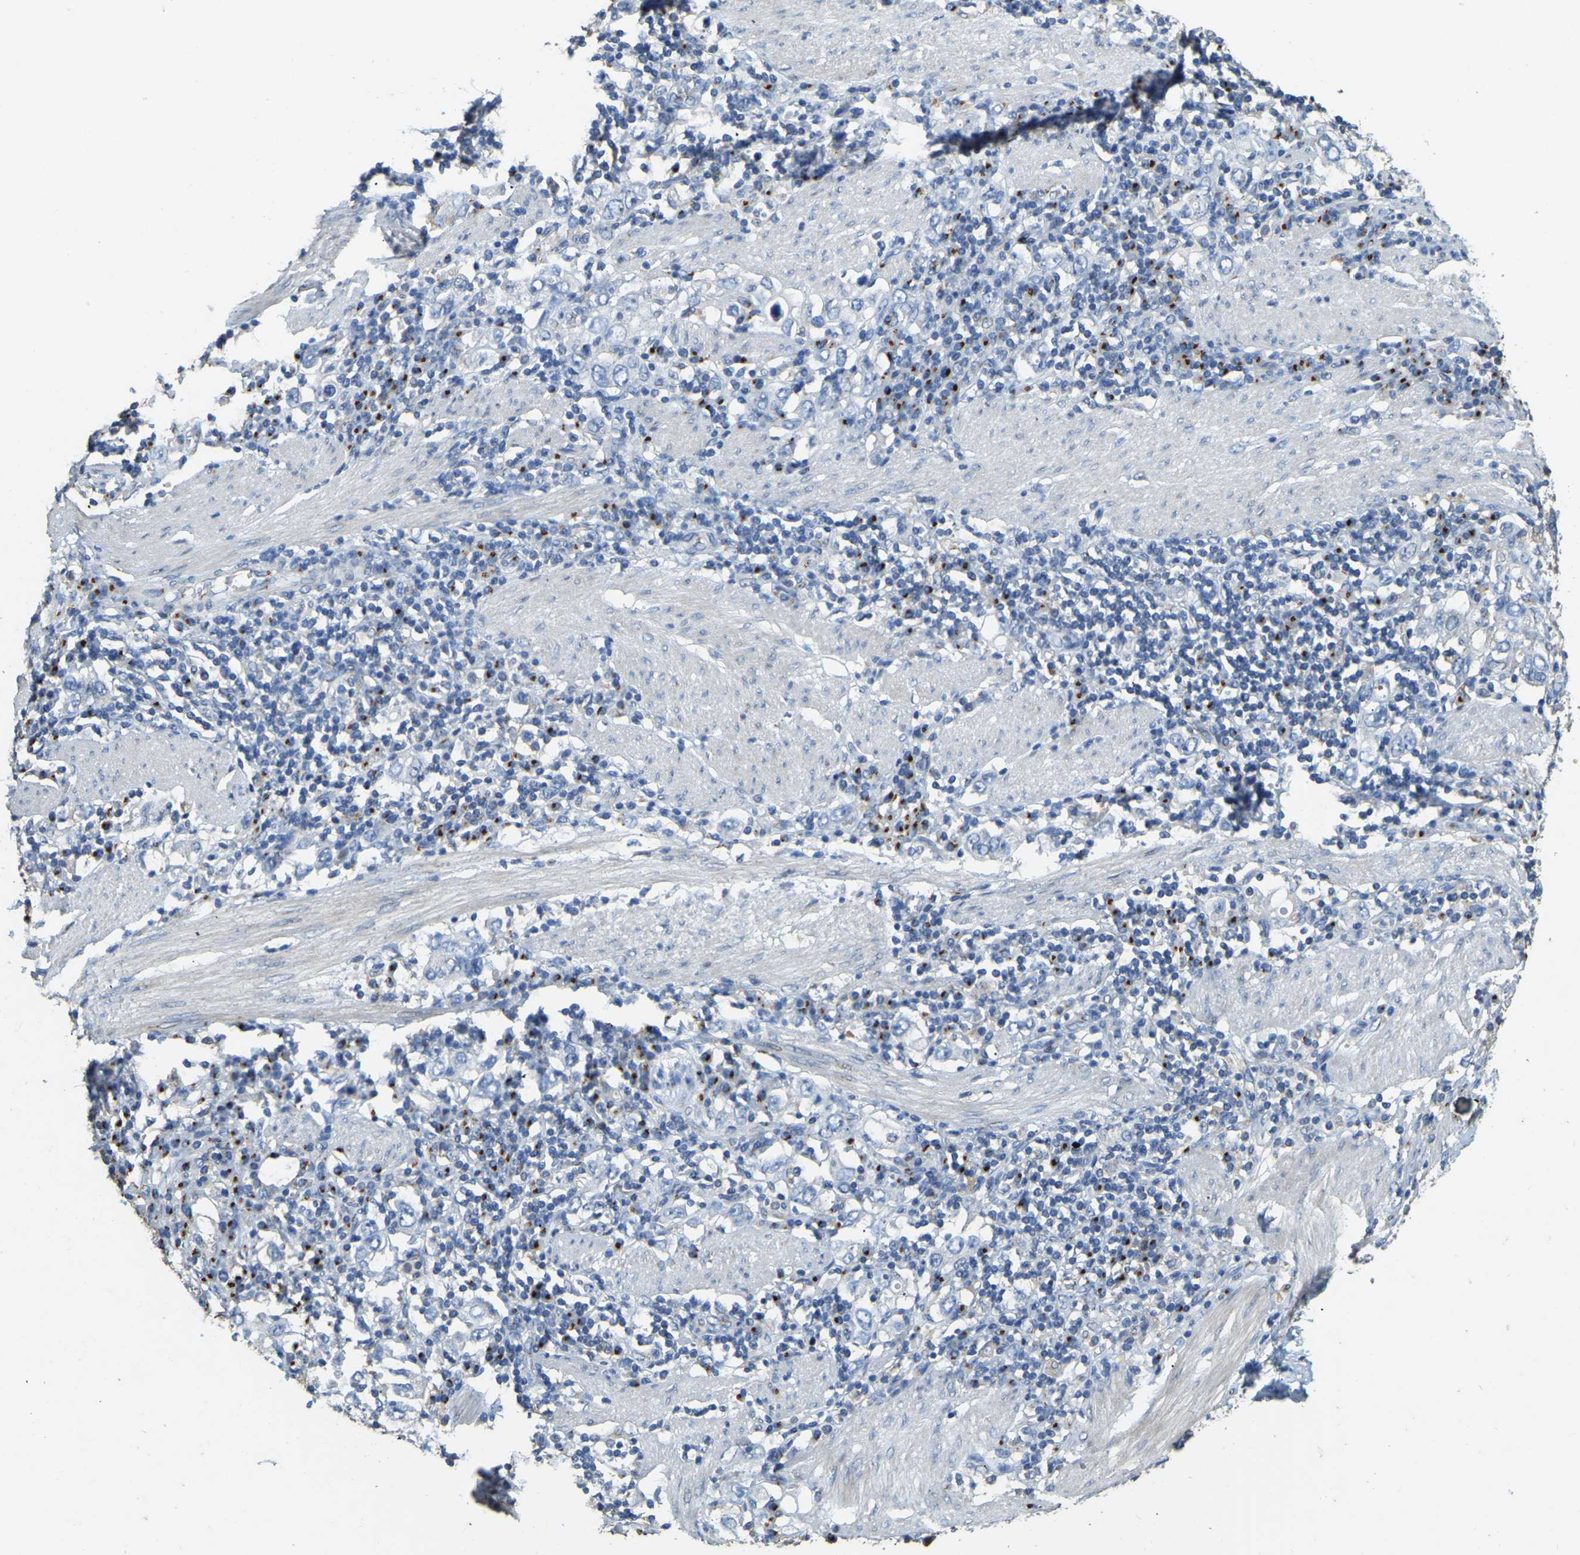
{"staining": {"intensity": "negative", "quantity": "none", "location": "none"}, "tissue": "stomach cancer", "cell_type": "Tumor cells", "image_type": "cancer", "snomed": [{"axis": "morphology", "description": "Adenocarcinoma, NOS"}, {"axis": "topography", "description": "Stomach, upper"}], "caption": "Immunohistochemistry (IHC) micrograph of neoplastic tissue: human stomach adenocarcinoma stained with DAB (3,3'-diaminobenzidine) demonstrates no significant protein expression in tumor cells.", "gene": "FAM174A", "patient": {"sex": "male", "age": 62}}